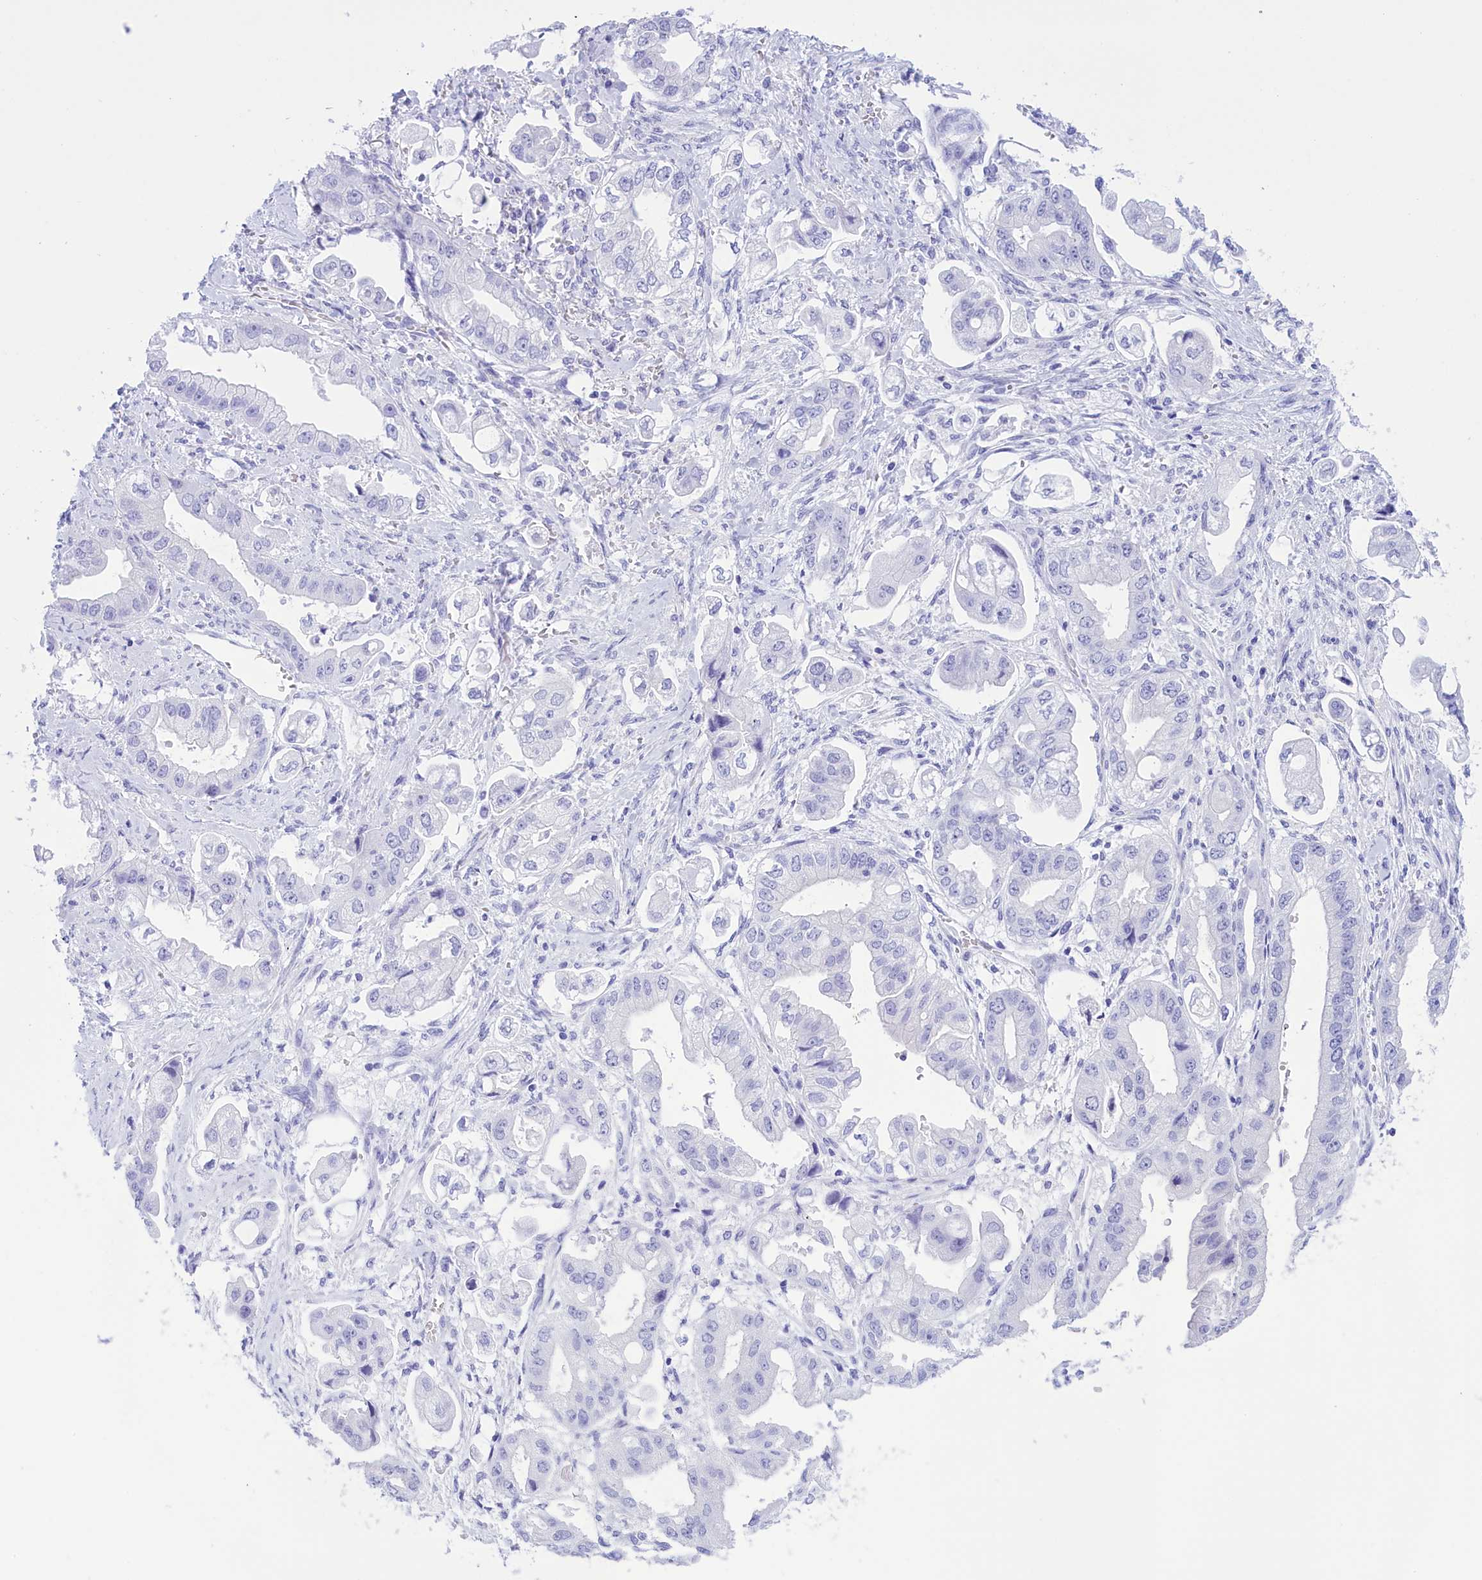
{"staining": {"intensity": "negative", "quantity": "none", "location": "none"}, "tissue": "stomach cancer", "cell_type": "Tumor cells", "image_type": "cancer", "snomed": [{"axis": "morphology", "description": "Adenocarcinoma, NOS"}, {"axis": "topography", "description": "Stomach"}], "caption": "High magnification brightfield microscopy of stomach cancer (adenocarcinoma) stained with DAB (brown) and counterstained with hematoxylin (blue): tumor cells show no significant staining. (Immunohistochemistry (ihc), brightfield microscopy, high magnification).", "gene": "BRI3", "patient": {"sex": "male", "age": 62}}